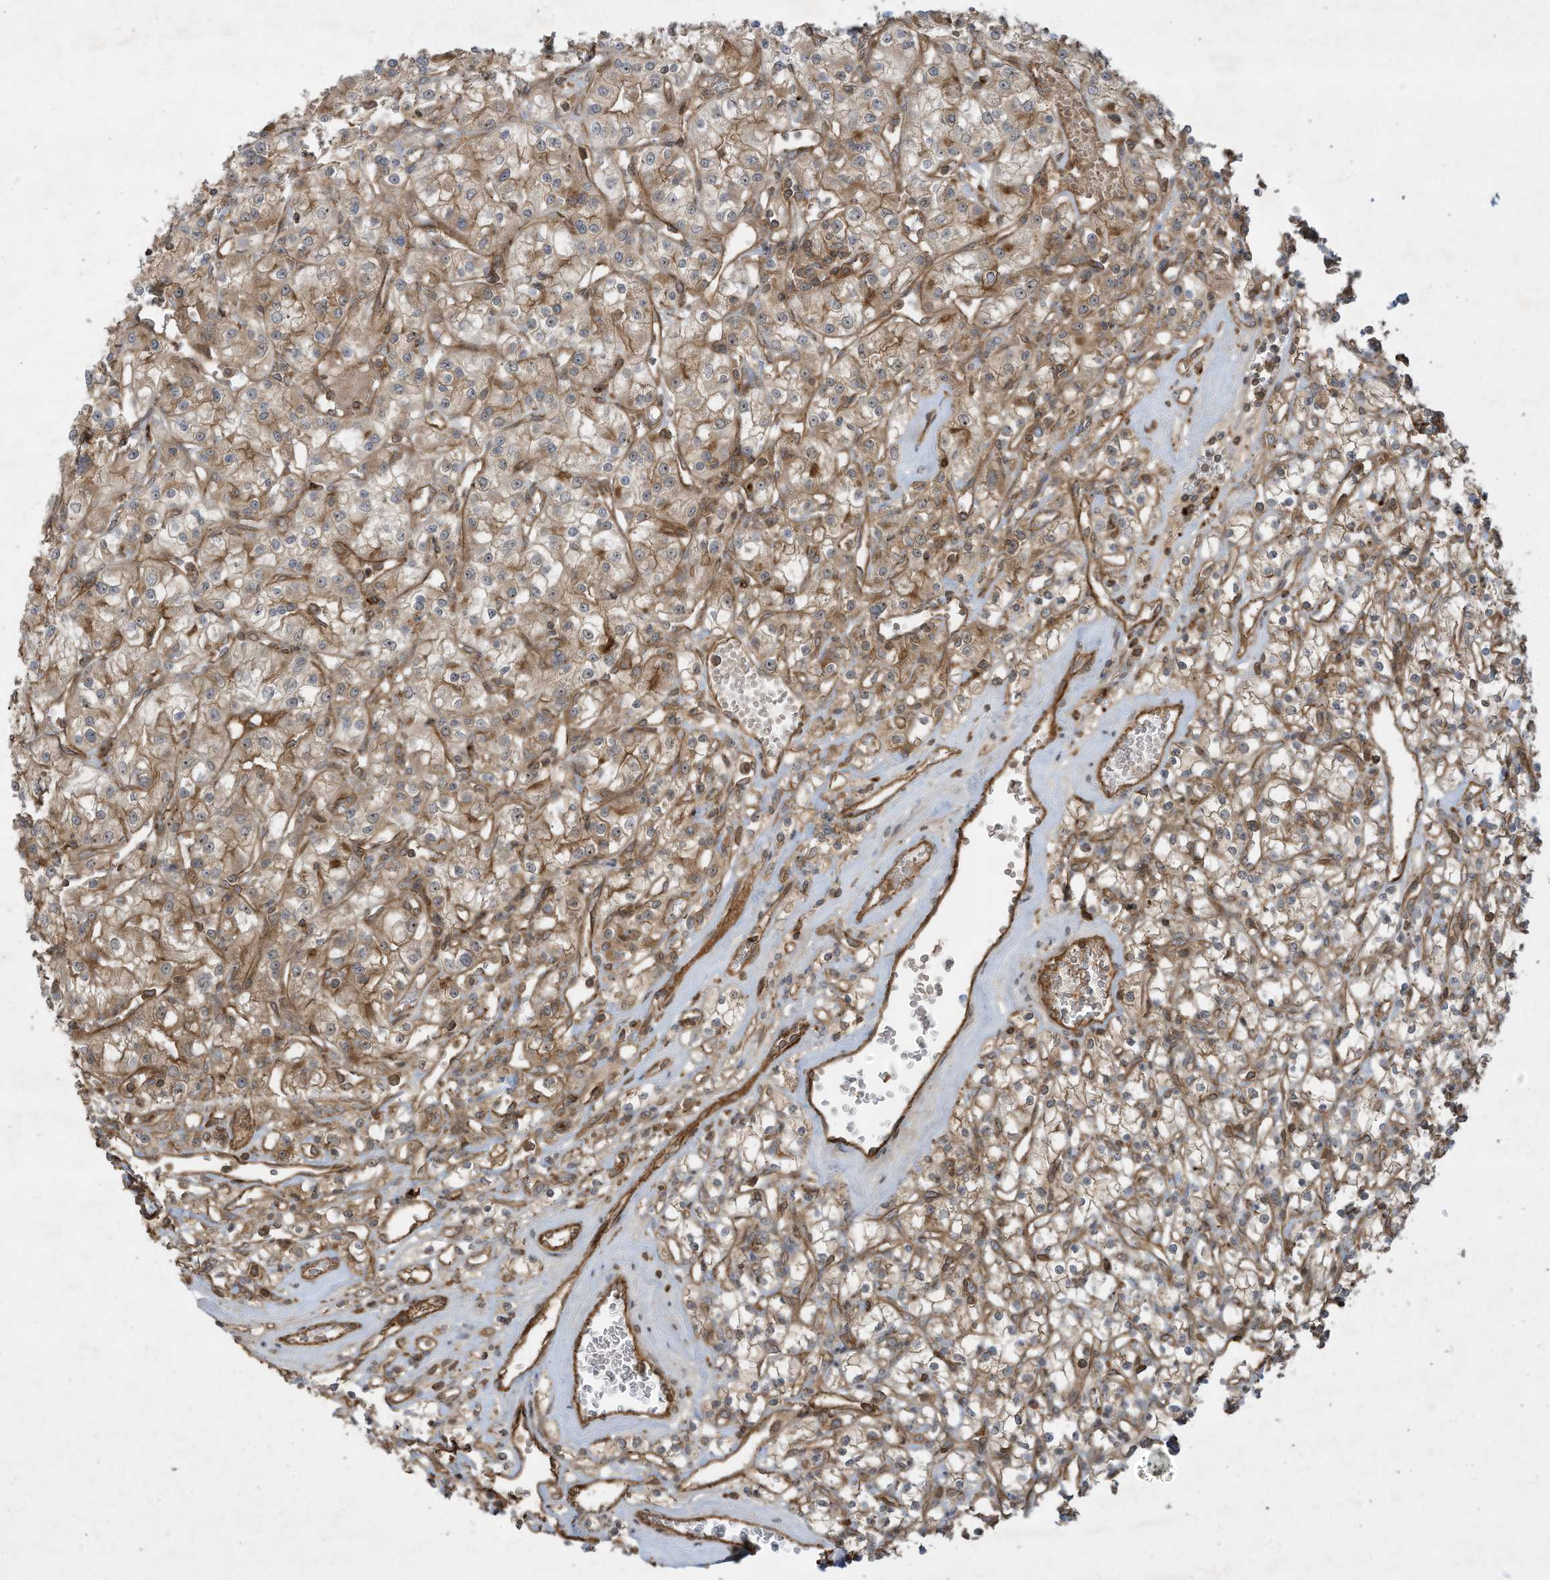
{"staining": {"intensity": "moderate", "quantity": "<25%", "location": "cytoplasmic/membranous"}, "tissue": "renal cancer", "cell_type": "Tumor cells", "image_type": "cancer", "snomed": [{"axis": "morphology", "description": "Adenocarcinoma, NOS"}, {"axis": "topography", "description": "Kidney"}], "caption": "Protein expression analysis of human adenocarcinoma (renal) reveals moderate cytoplasmic/membranous expression in about <25% of tumor cells.", "gene": "DDIT4", "patient": {"sex": "female", "age": 59}}